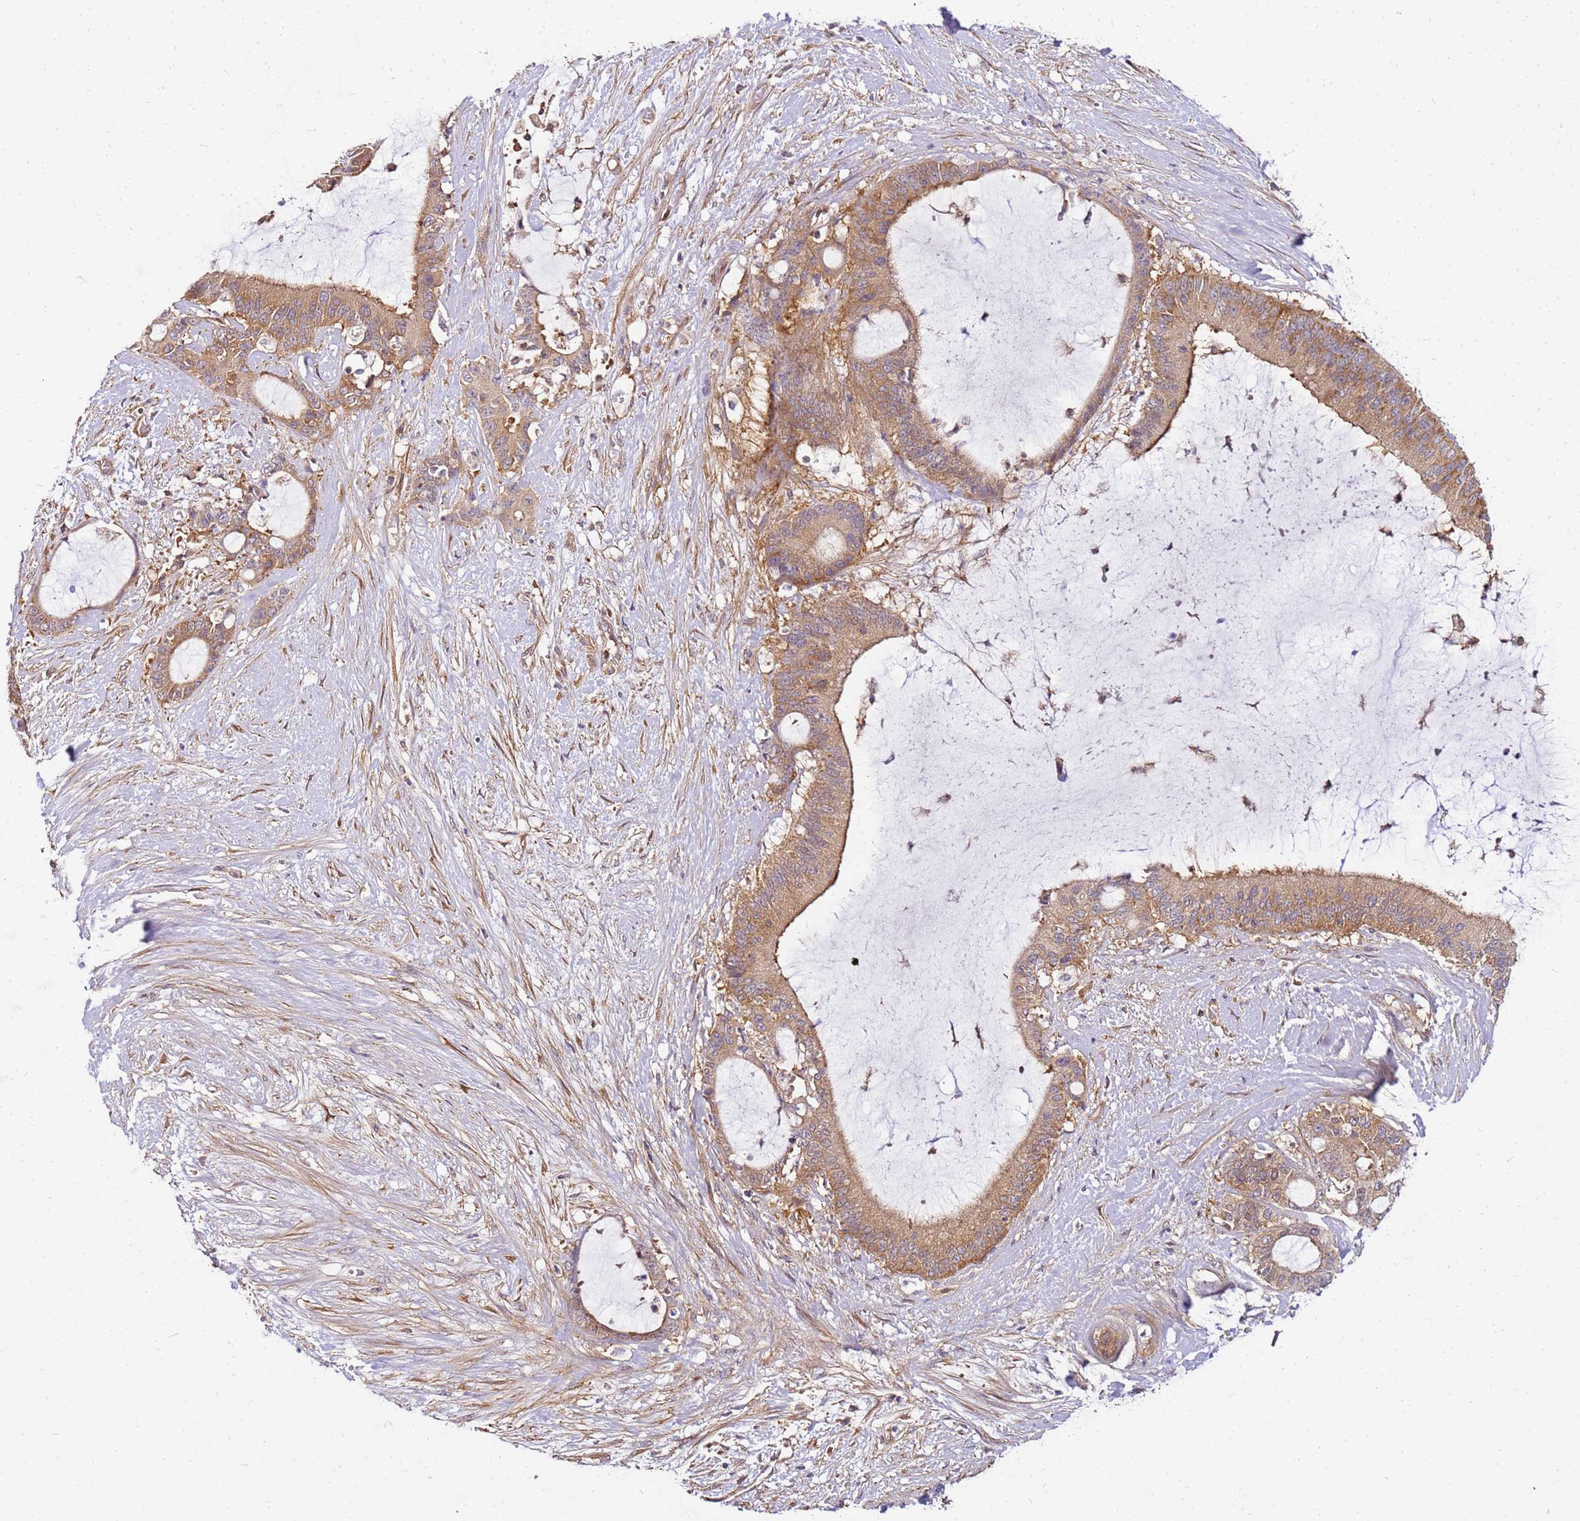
{"staining": {"intensity": "moderate", "quantity": ">75%", "location": "cytoplasmic/membranous"}, "tissue": "liver cancer", "cell_type": "Tumor cells", "image_type": "cancer", "snomed": [{"axis": "morphology", "description": "Normal tissue, NOS"}, {"axis": "morphology", "description": "Cholangiocarcinoma"}, {"axis": "topography", "description": "Liver"}, {"axis": "topography", "description": "Peripheral nerve tissue"}], "caption": "A micrograph of human liver cancer (cholangiocarcinoma) stained for a protein reveals moderate cytoplasmic/membranous brown staining in tumor cells. (DAB = brown stain, brightfield microscopy at high magnification).", "gene": "PIH1D1", "patient": {"sex": "female", "age": 73}}